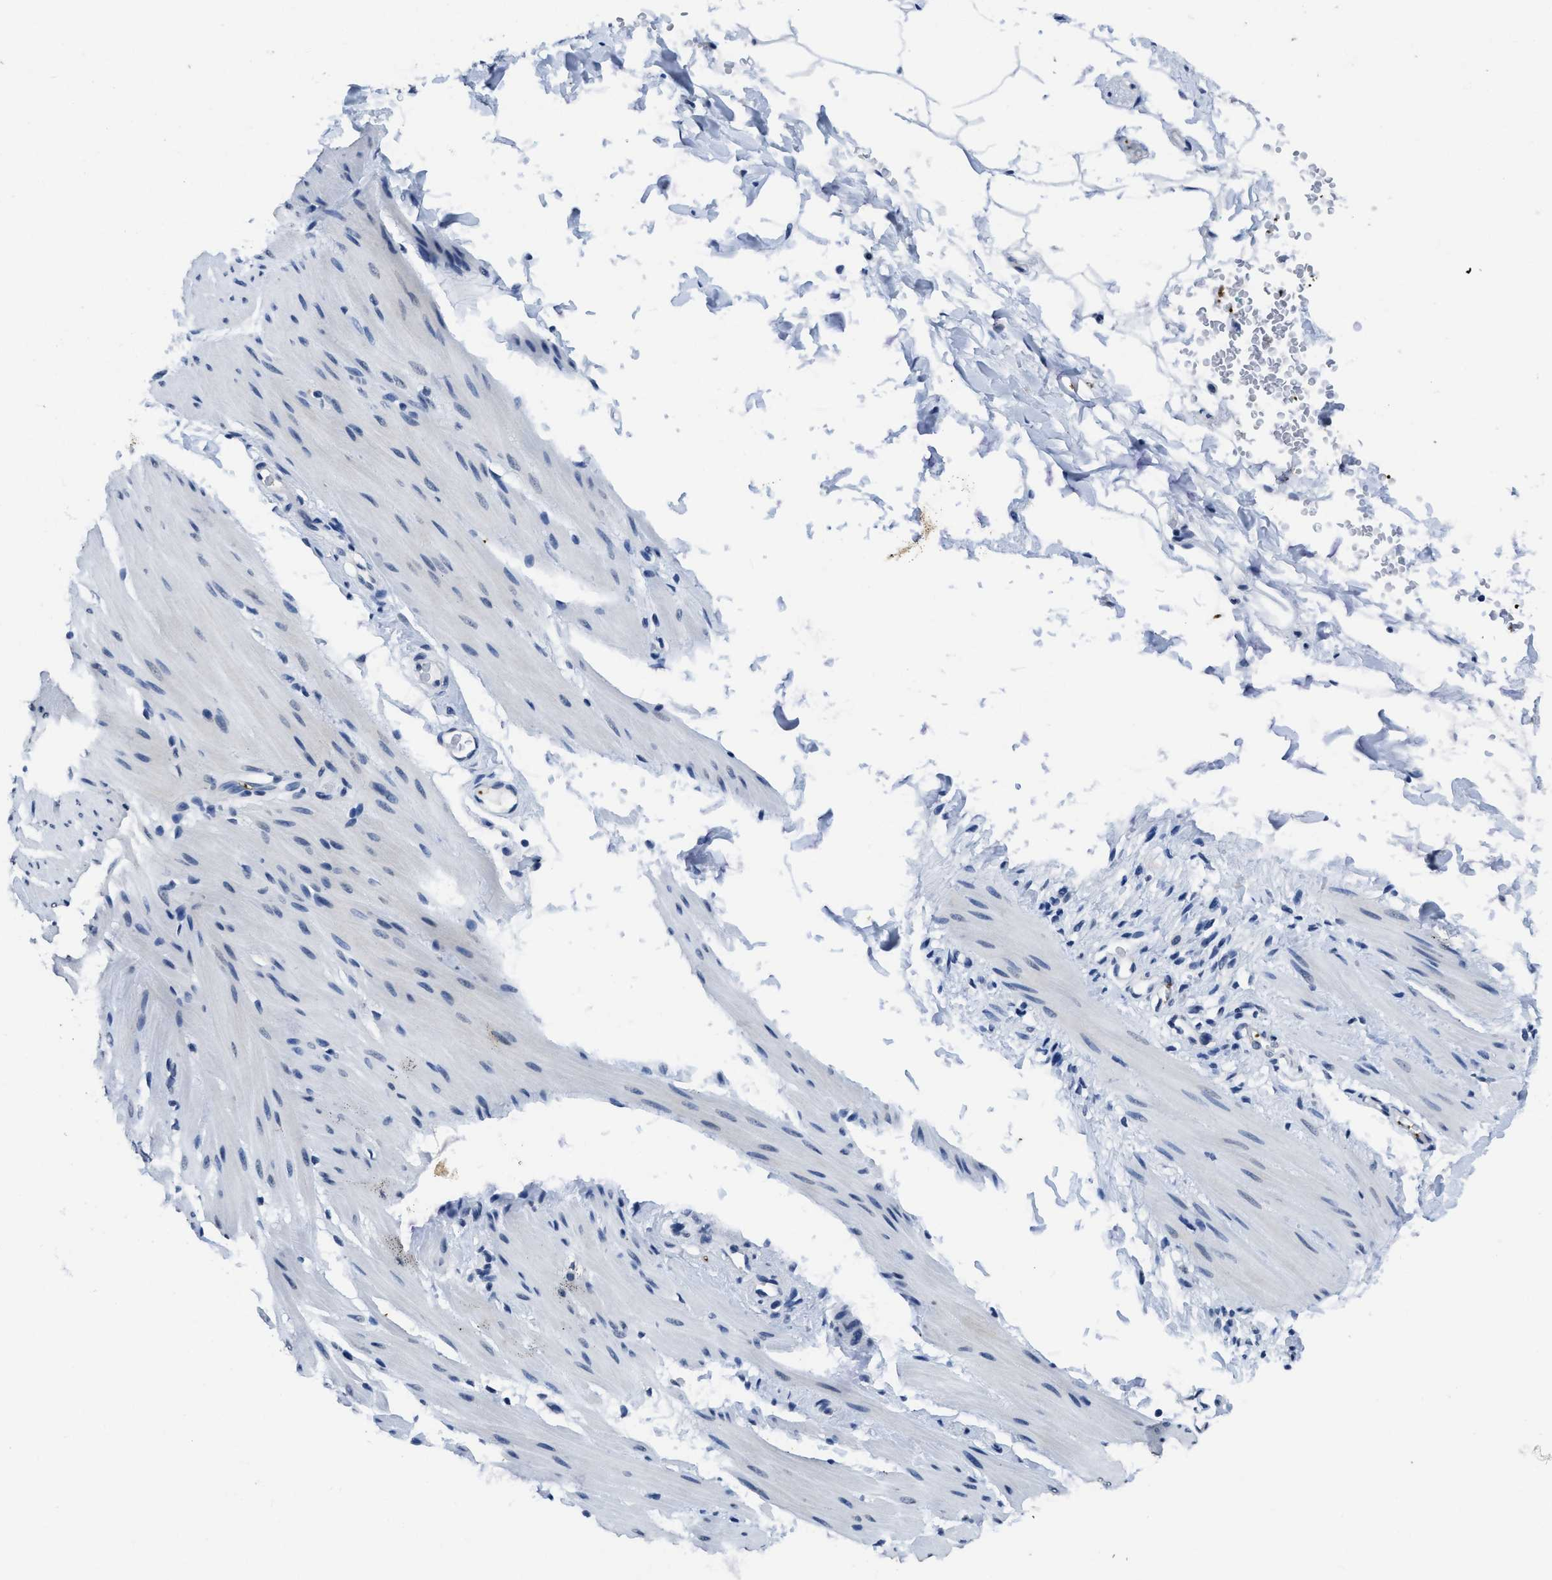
{"staining": {"intensity": "negative", "quantity": "none", "location": "none"}, "tissue": "smooth muscle", "cell_type": "Smooth muscle cells", "image_type": "normal", "snomed": [{"axis": "morphology", "description": "Normal tissue, NOS"}, {"axis": "topography", "description": "Smooth muscle"}, {"axis": "topography", "description": "Colon"}], "caption": "This is a photomicrograph of immunohistochemistry staining of unremarkable smooth muscle, which shows no staining in smooth muscle cells. (DAB IHC with hematoxylin counter stain).", "gene": "ITGA2B", "patient": {"sex": "male", "age": 67}}